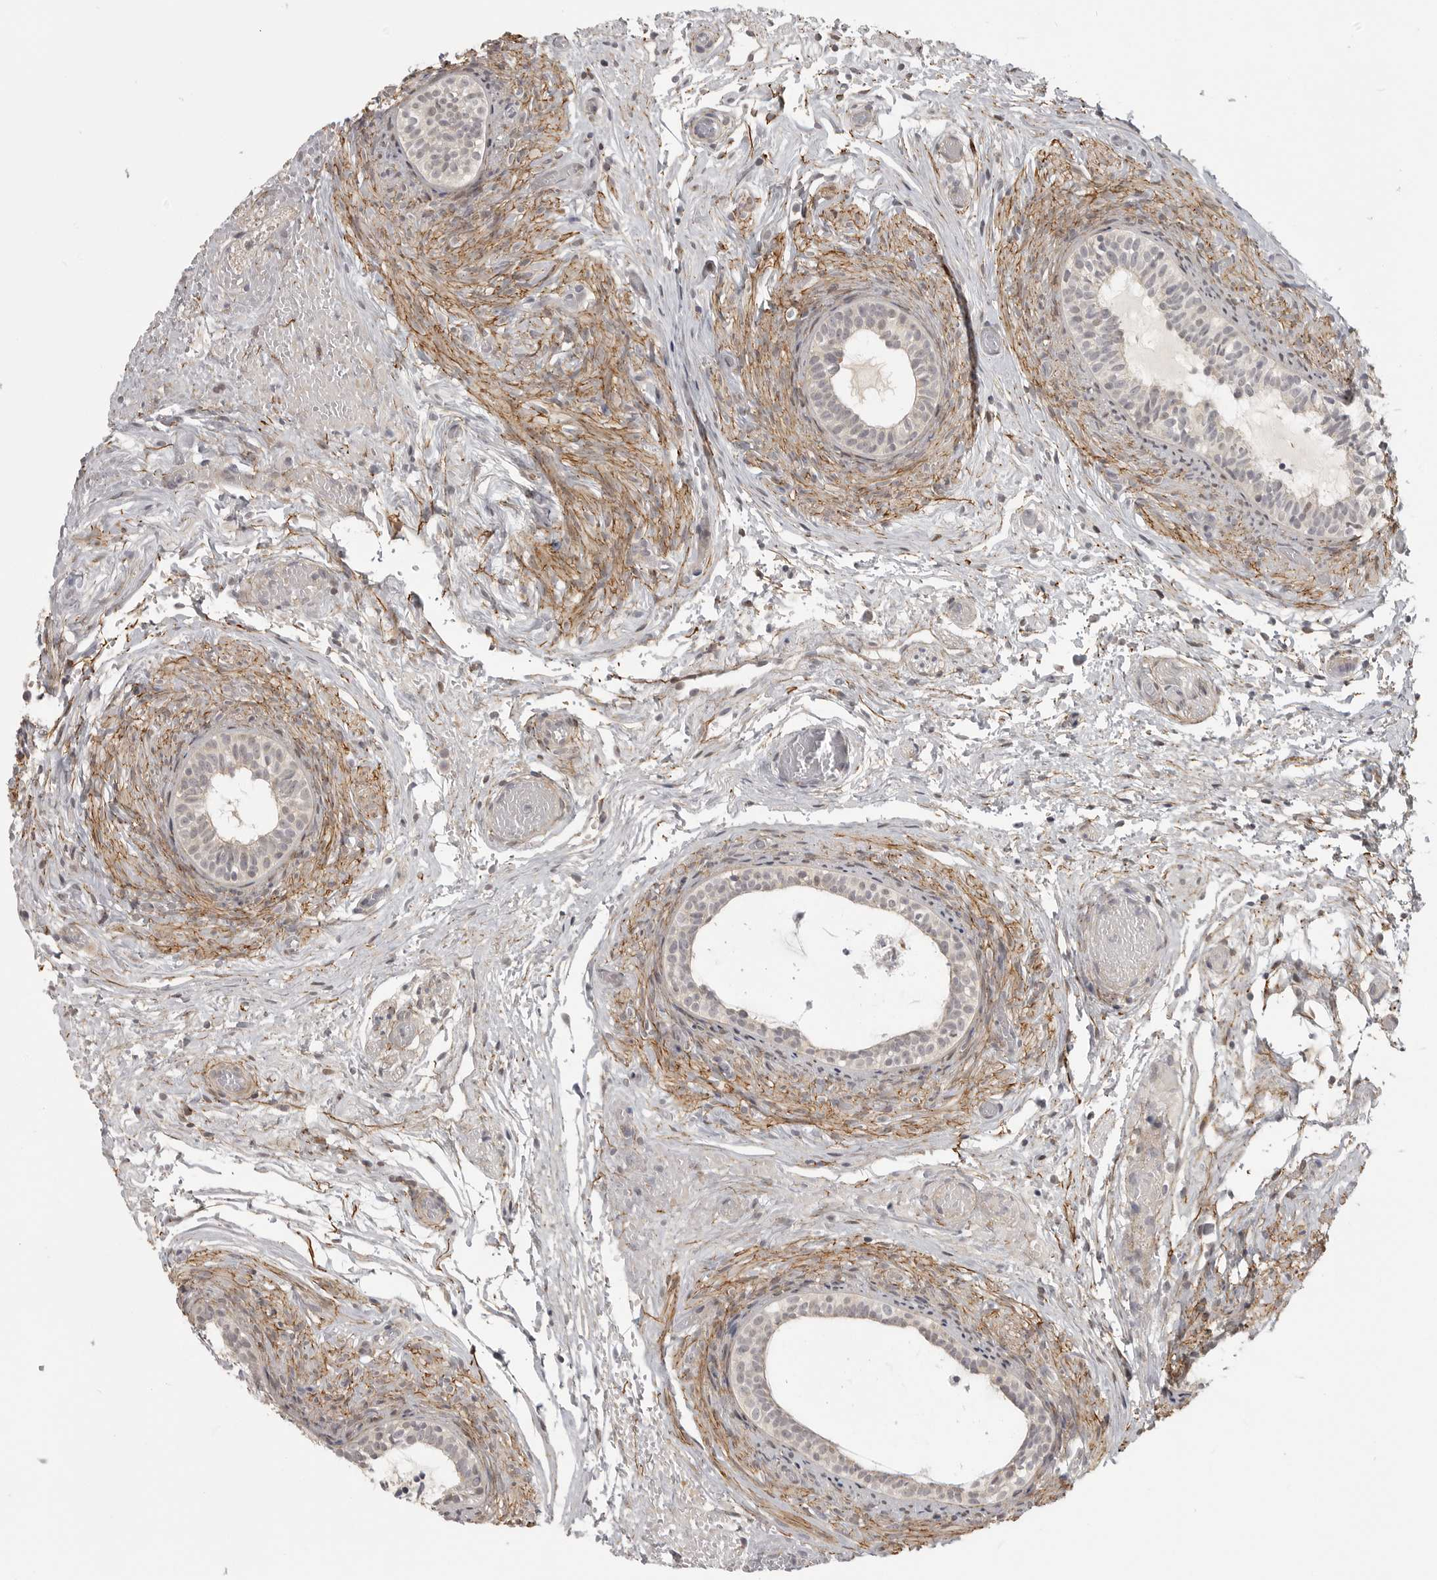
{"staining": {"intensity": "strong", "quantity": "25%-75%", "location": "cytoplasmic/membranous,nuclear"}, "tissue": "epididymis", "cell_type": "Glandular cells", "image_type": "normal", "snomed": [{"axis": "morphology", "description": "Normal tissue, NOS"}, {"axis": "topography", "description": "Epididymis"}], "caption": "A histopathology image of epididymis stained for a protein reveals strong cytoplasmic/membranous,nuclear brown staining in glandular cells. The protein is stained brown, and the nuclei are stained in blue (DAB IHC with brightfield microscopy, high magnification).", "gene": "UROD", "patient": {"sex": "male", "age": 5}}